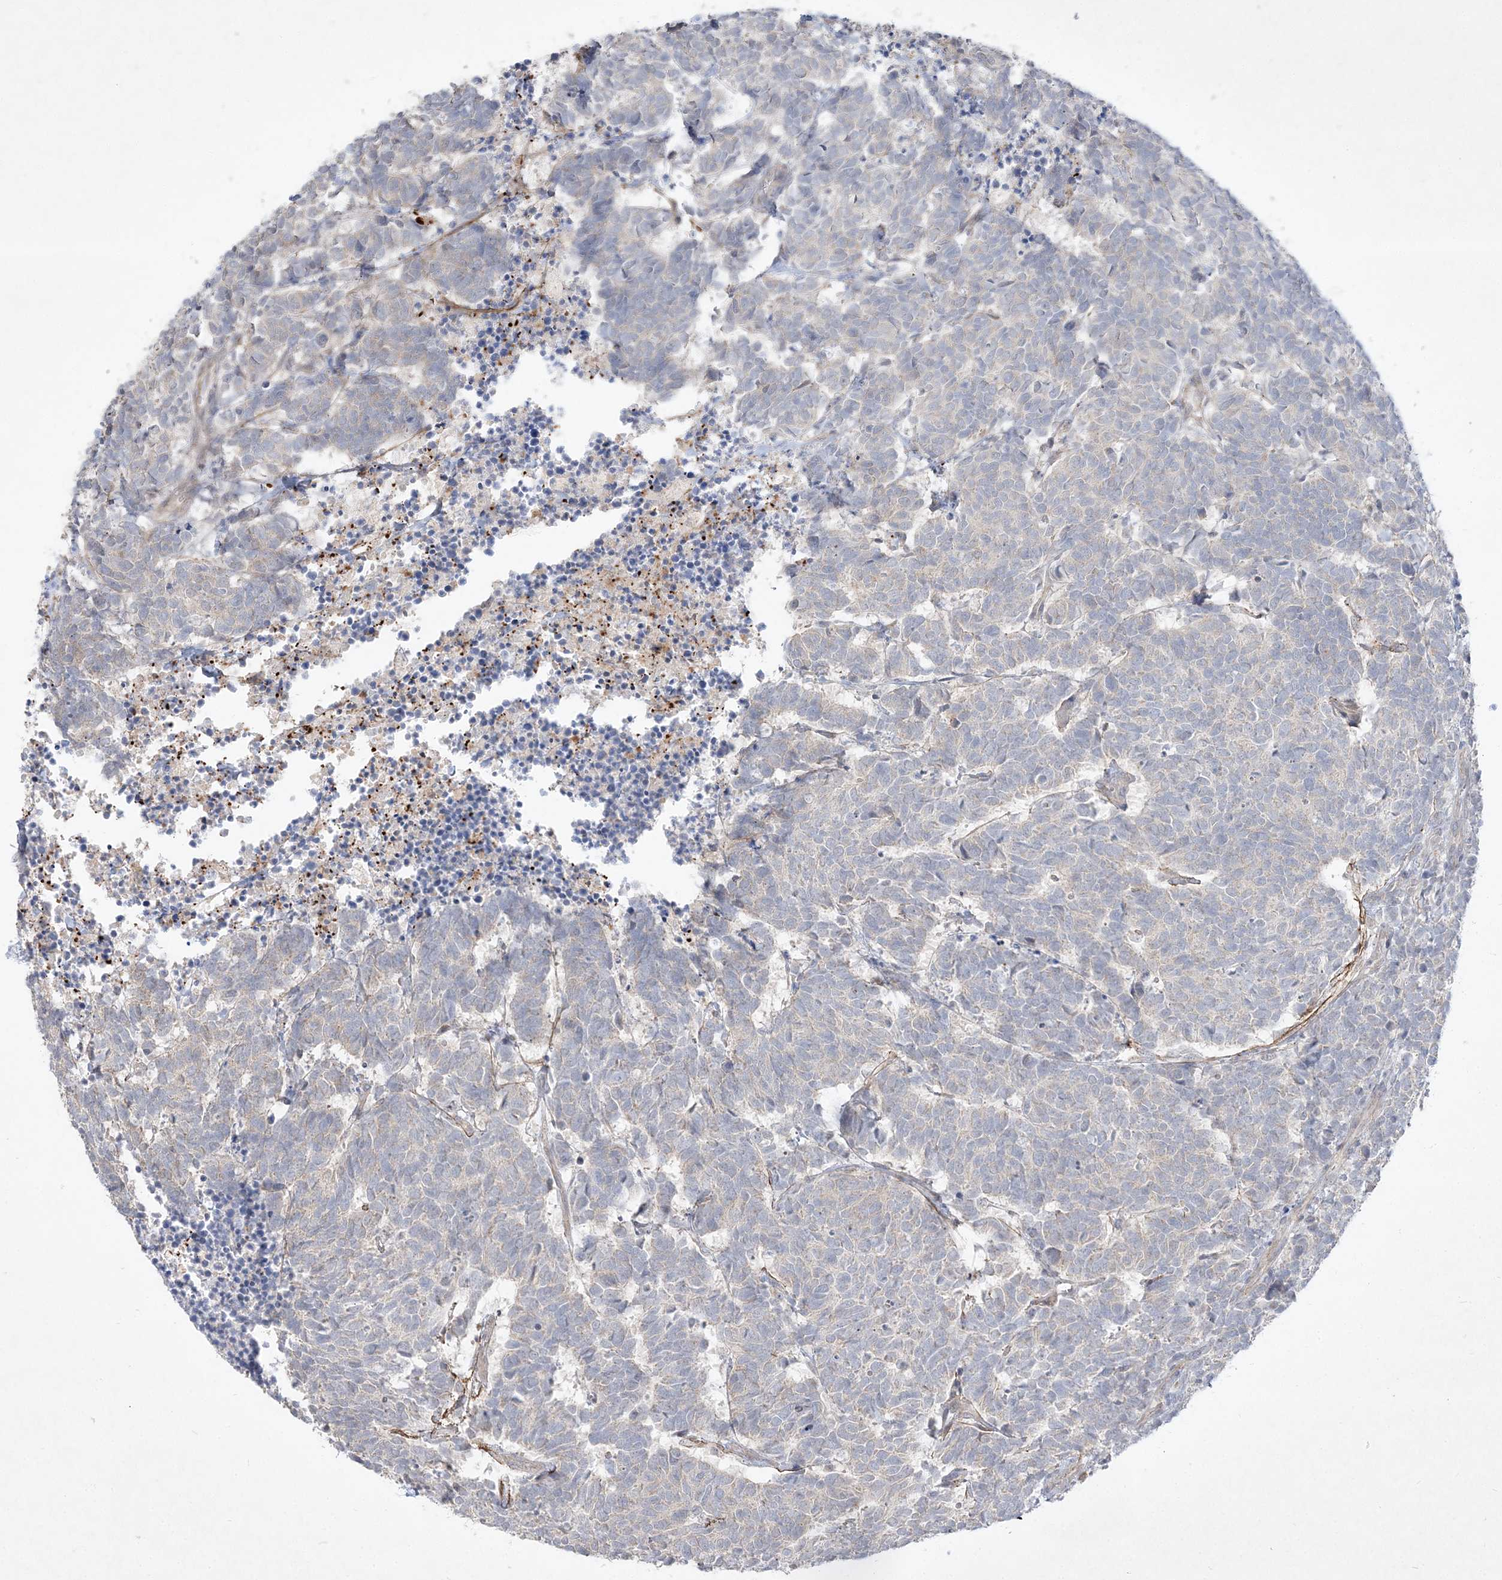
{"staining": {"intensity": "negative", "quantity": "none", "location": "none"}, "tissue": "carcinoid", "cell_type": "Tumor cells", "image_type": "cancer", "snomed": [{"axis": "morphology", "description": "Carcinoma, NOS"}, {"axis": "morphology", "description": "Carcinoid, malignant, NOS"}, {"axis": "topography", "description": "Urinary bladder"}], "caption": "Protein analysis of carcinoma displays no significant expression in tumor cells.", "gene": "CLNK", "patient": {"sex": "male", "age": 57}}